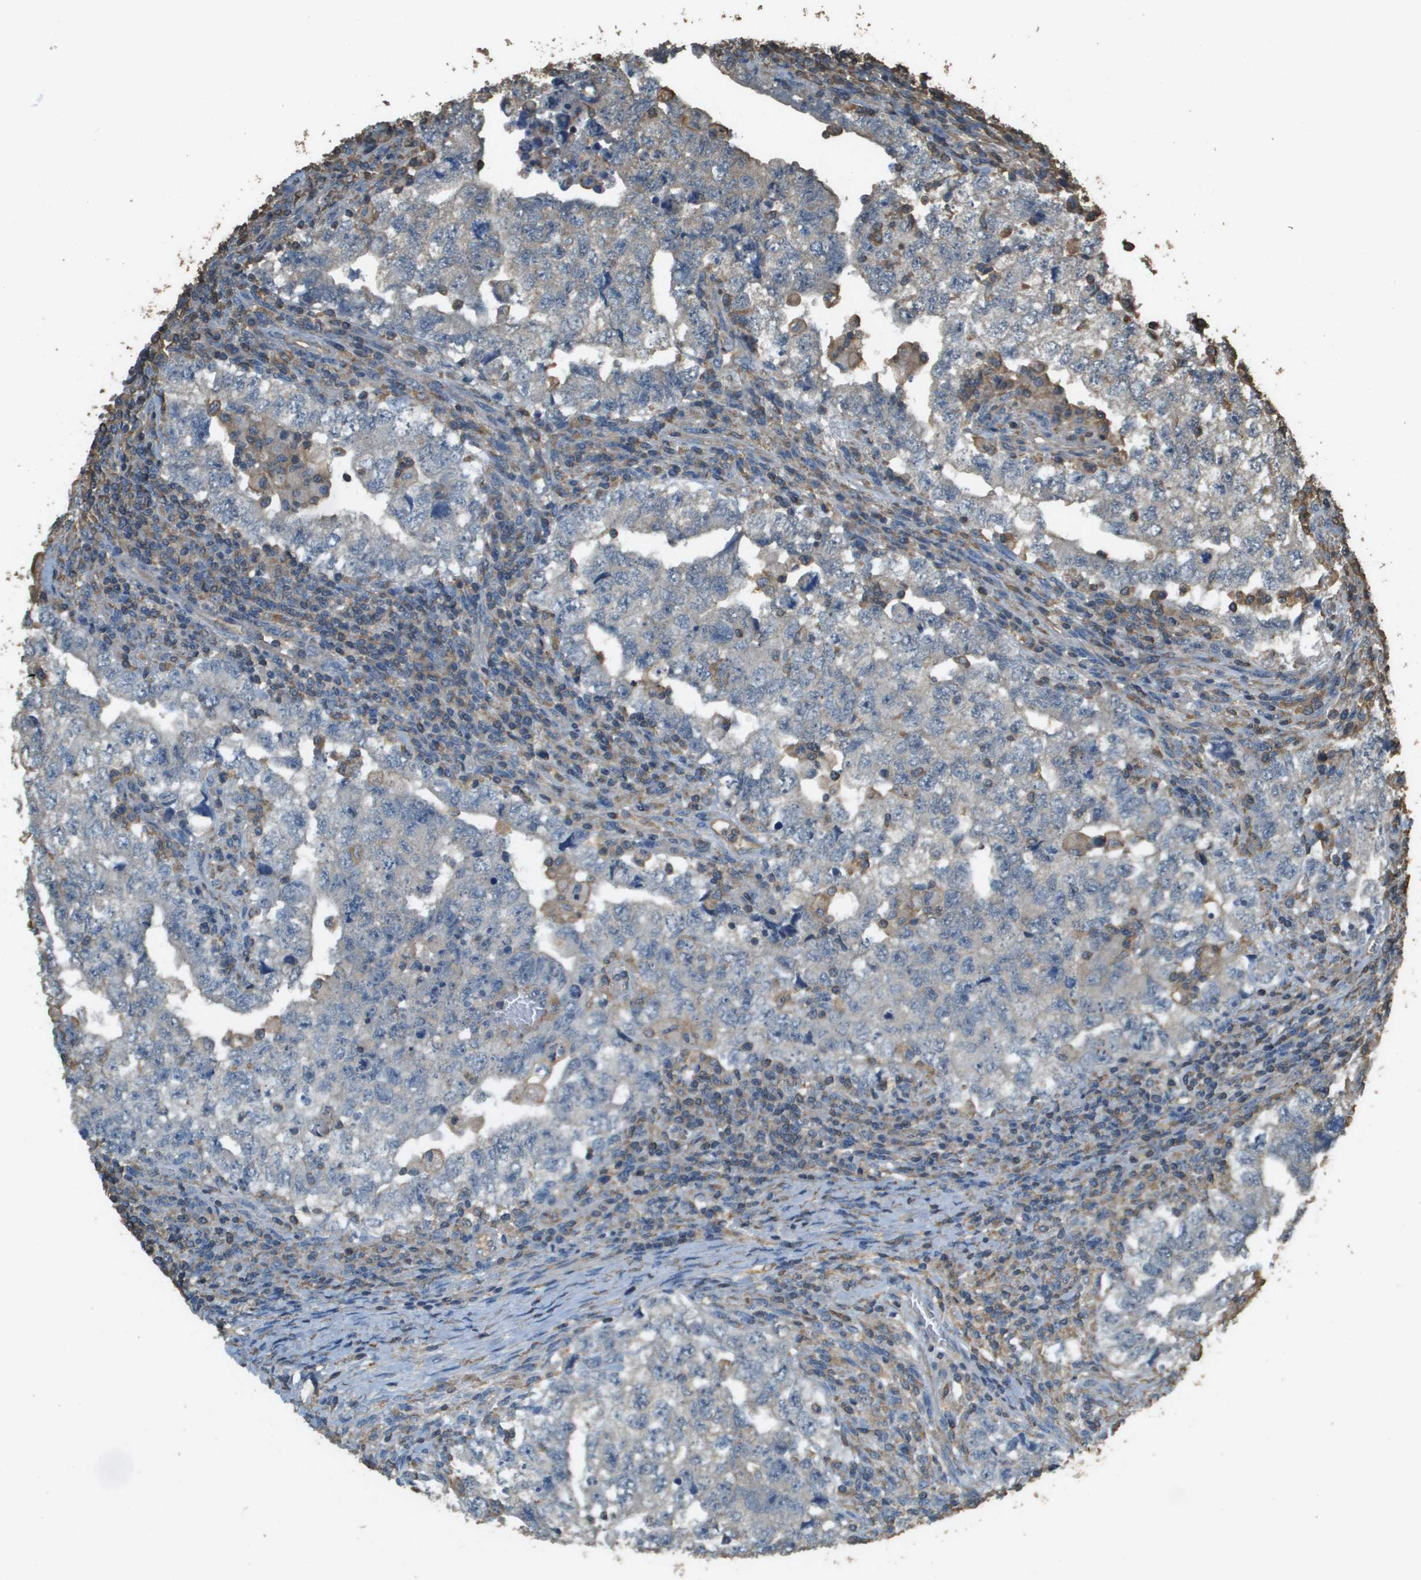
{"staining": {"intensity": "negative", "quantity": "none", "location": "none"}, "tissue": "testis cancer", "cell_type": "Tumor cells", "image_type": "cancer", "snomed": [{"axis": "morphology", "description": "Carcinoma, Embryonal, NOS"}, {"axis": "topography", "description": "Testis"}], "caption": "Human testis cancer stained for a protein using immunohistochemistry shows no staining in tumor cells.", "gene": "MS4A7", "patient": {"sex": "male", "age": 36}}